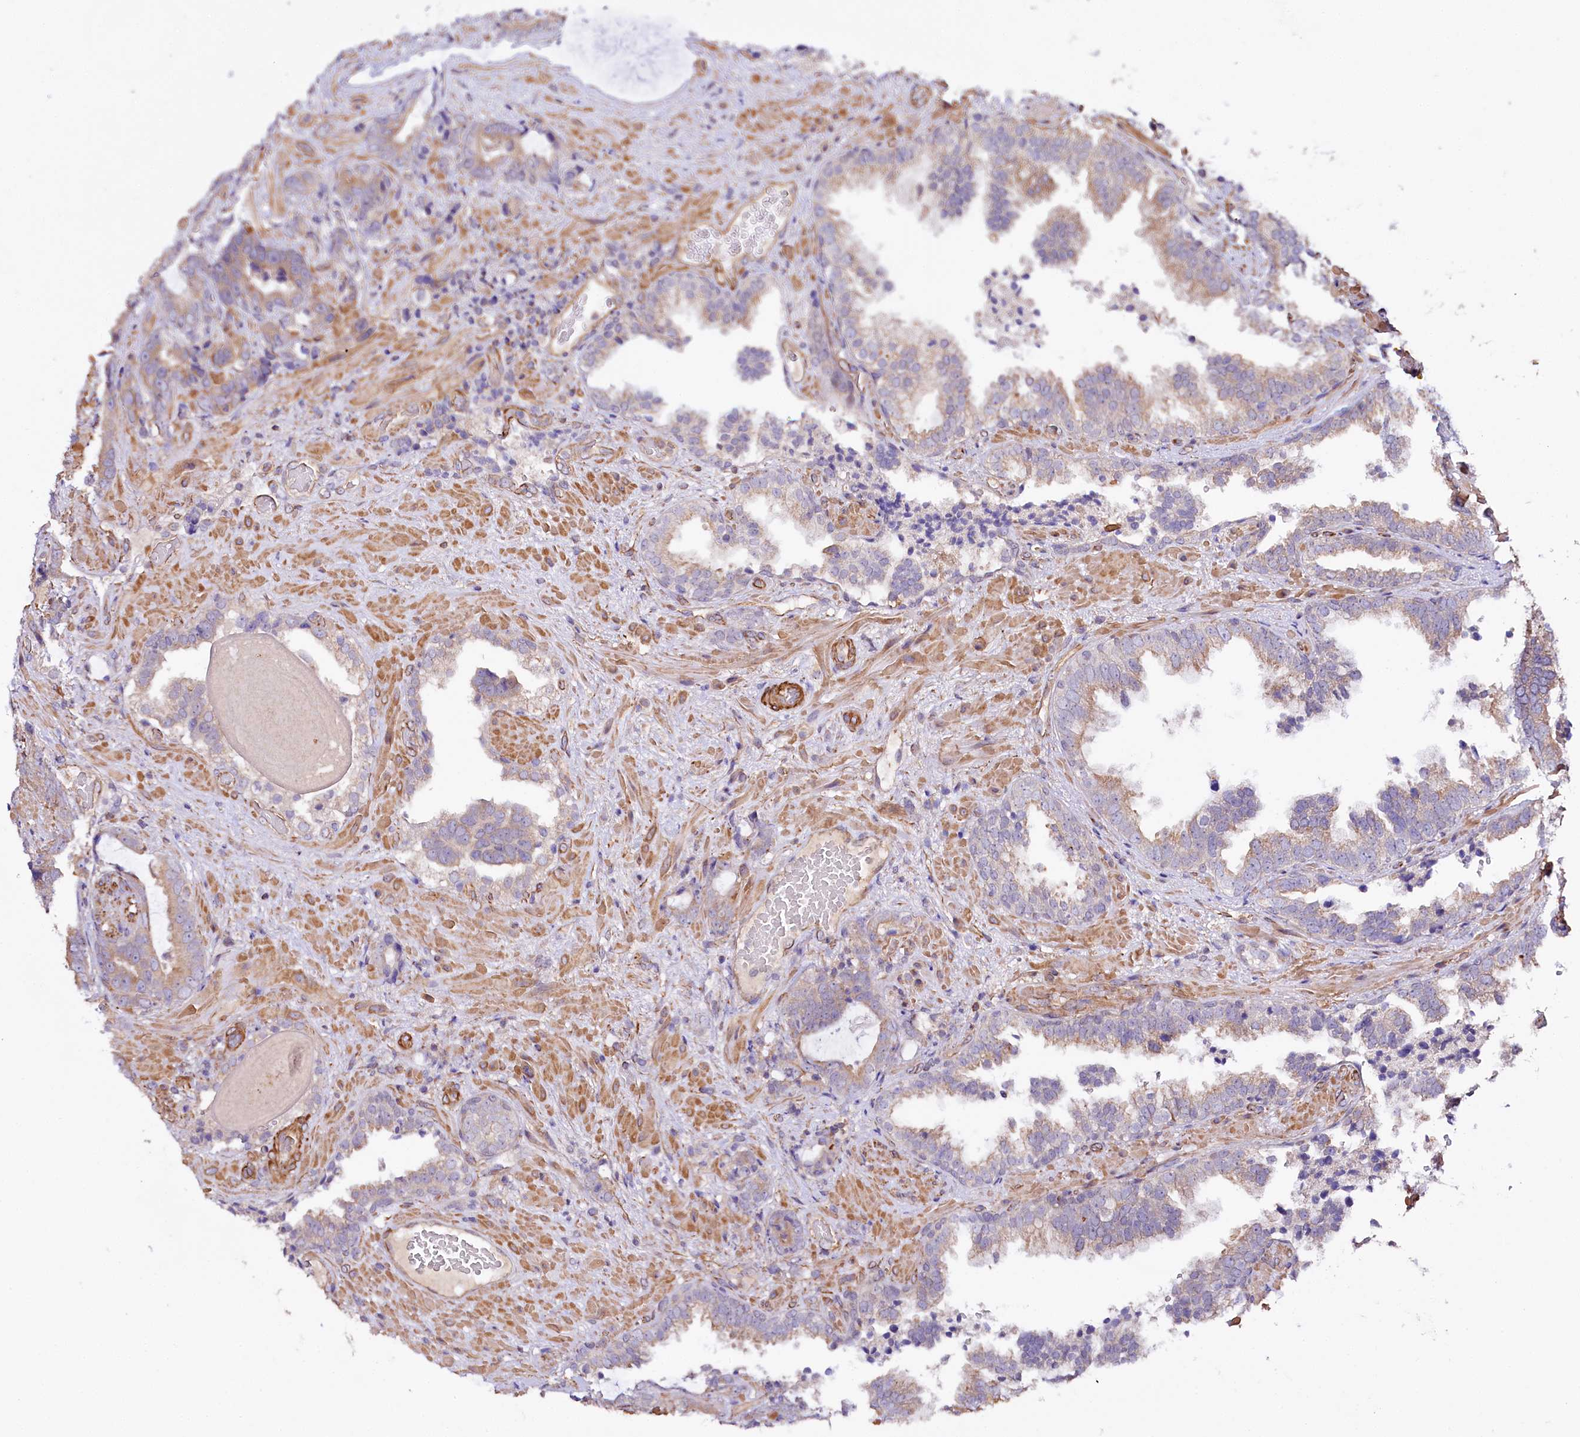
{"staining": {"intensity": "weak", "quantity": "25%-75%", "location": "cytoplasmic/membranous"}, "tissue": "prostate cancer", "cell_type": "Tumor cells", "image_type": "cancer", "snomed": [{"axis": "morphology", "description": "Adenocarcinoma, High grade"}, {"axis": "topography", "description": "Prostate and seminal vesicle, NOS"}], "caption": "Prostate adenocarcinoma (high-grade) was stained to show a protein in brown. There is low levels of weak cytoplasmic/membranous expression in approximately 25%-75% of tumor cells. Immunohistochemistry stains the protein of interest in brown and the nuclei are stained blue.", "gene": "TTC12", "patient": {"sex": "male", "age": 67}}